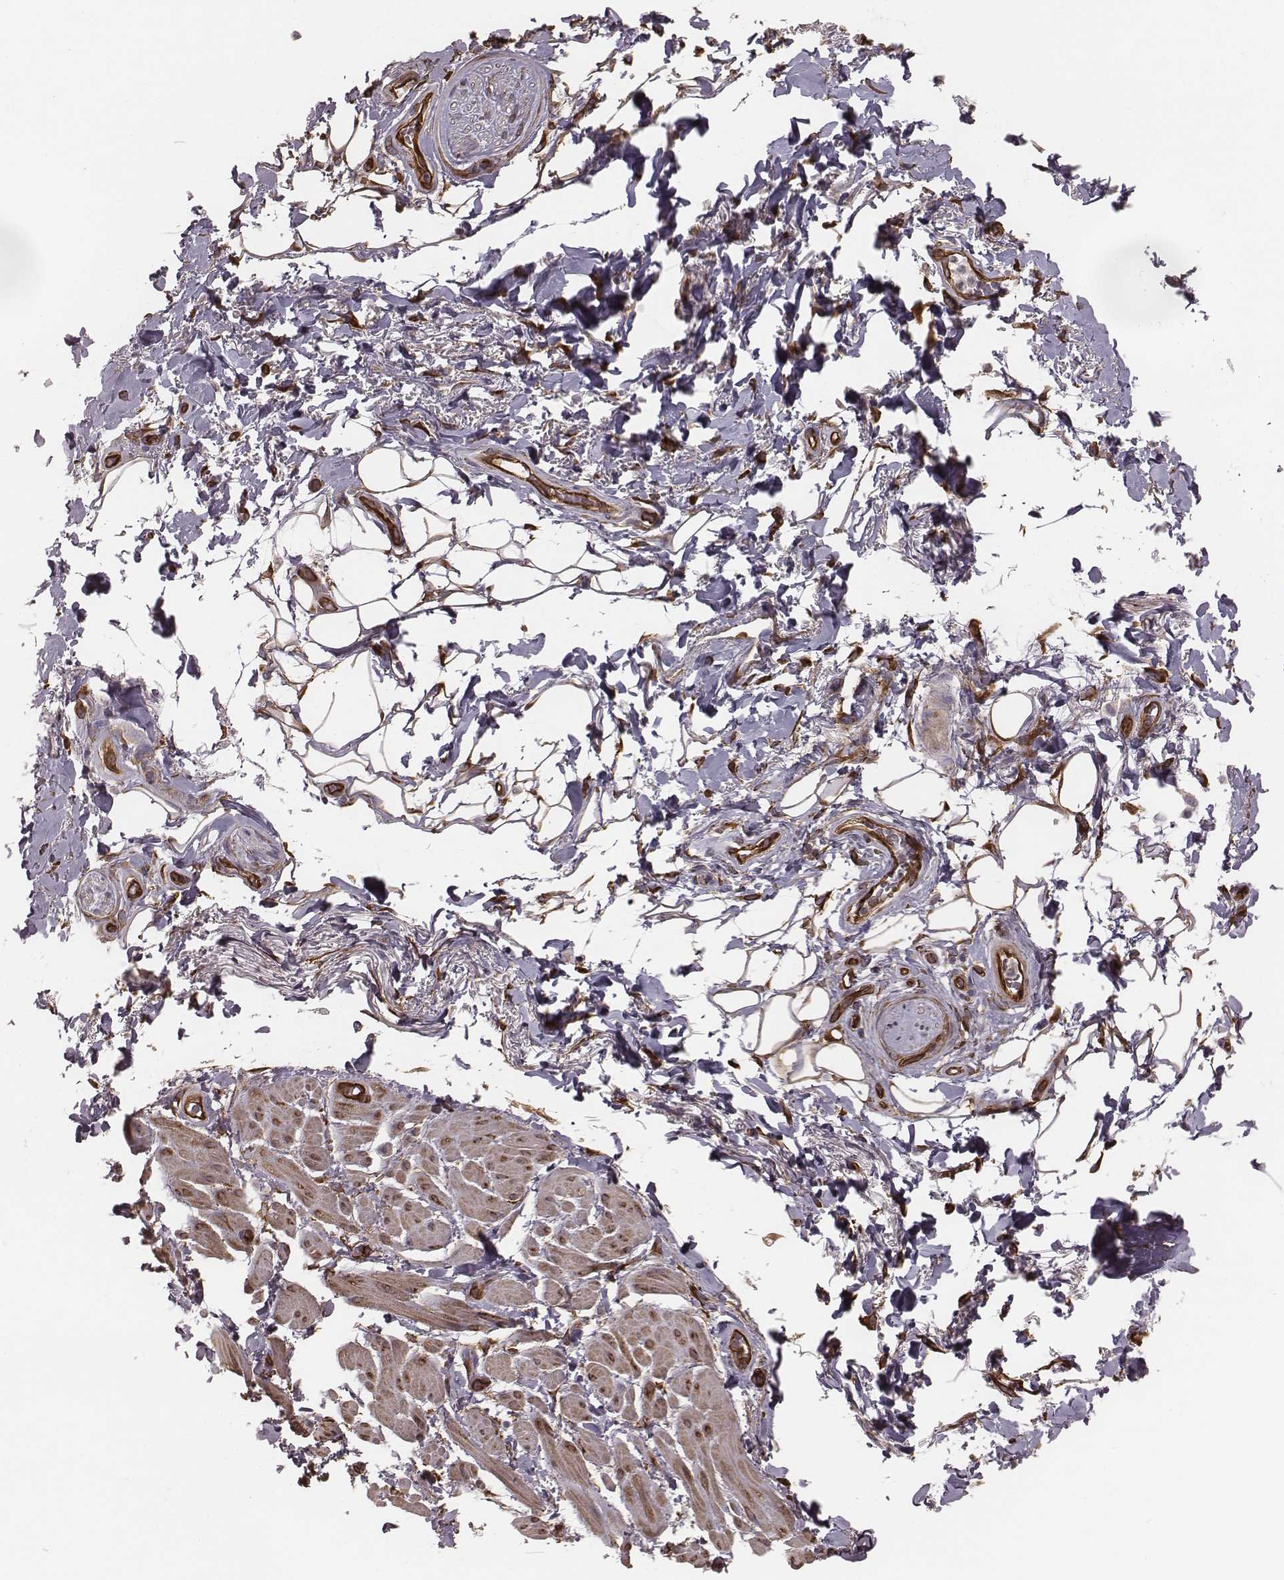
{"staining": {"intensity": "moderate", "quantity": "25%-75%", "location": "cytoplasmic/membranous,nuclear"}, "tissue": "adipose tissue", "cell_type": "Adipocytes", "image_type": "normal", "snomed": [{"axis": "morphology", "description": "Normal tissue, NOS"}, {"axis": "topography", "description": "Anal"}, {"axis": "topography", "description": "Peripheral nerve tissue"}], "caption": "About 25%-75% of adipocytes in normal adipose tissue show moderate cytoplasmic/membranous,nuclear protein expression as visualized by brown immunohistochemical staining.", "gene": "PALMD", "patient": {"sex": "male", "age": 53}}